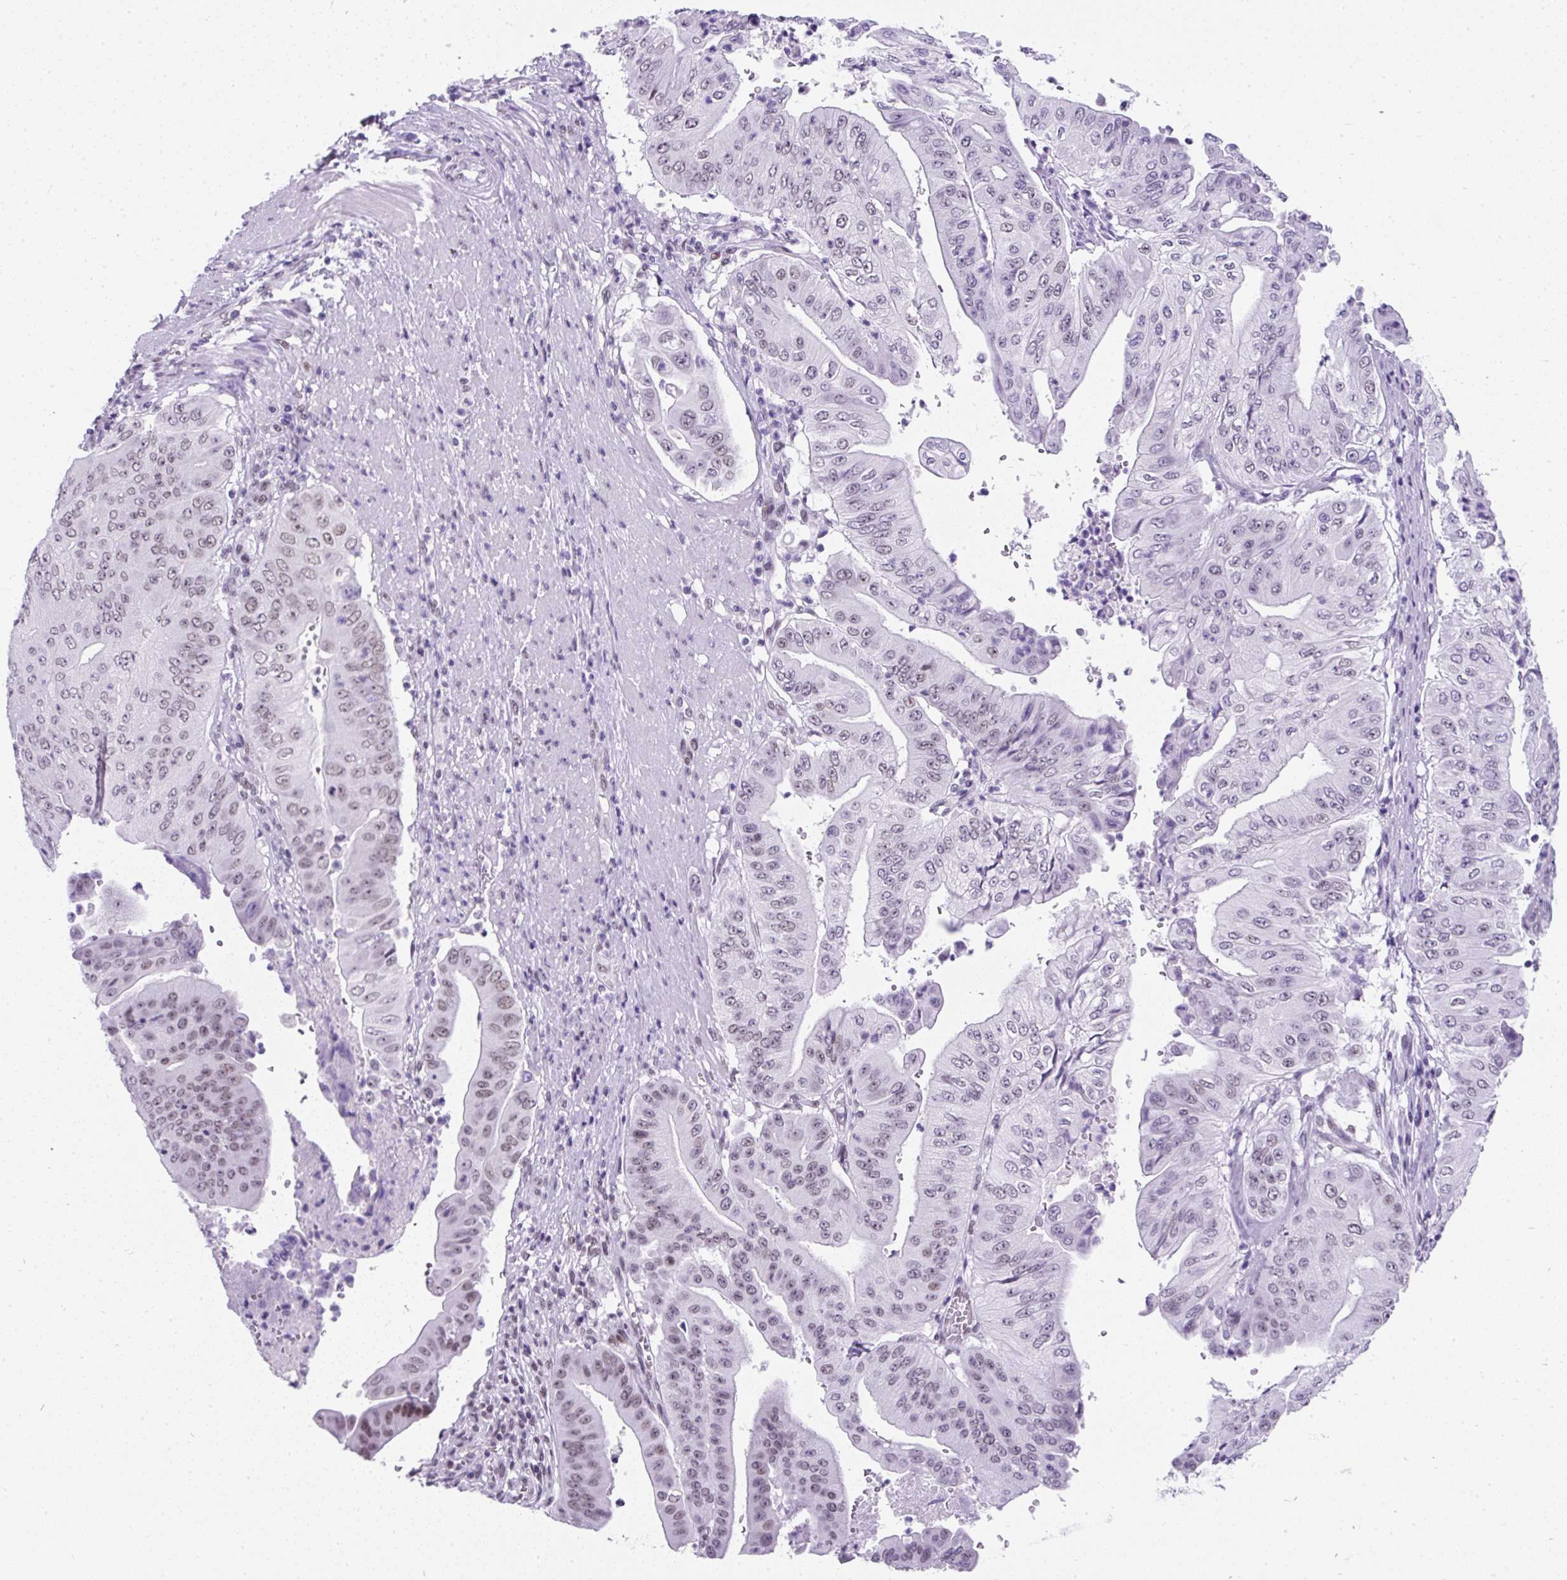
{"staining": {"intensity": "moderate", "quantity": "25%-75%", "location": "nuclear"}, "tissue": "pancreatic cancer", "cell_type": "Tumor cells", "image_type": "cancer", "snomed": [{"axis": "morphology", "description": "Adenocarcinoma, NOS"}, {"axis": "topography", "description": "Pancreas"}], "caption": "Immunohistochemical staining of human pancreatic cancer (adenocarcinoma) demonstrates medium levels of moderate nuclear positivity in approximately 25%-75% of tumor cells.", "gene": "PLCXD2", "patient": {"sex": "female", "age": 77}}